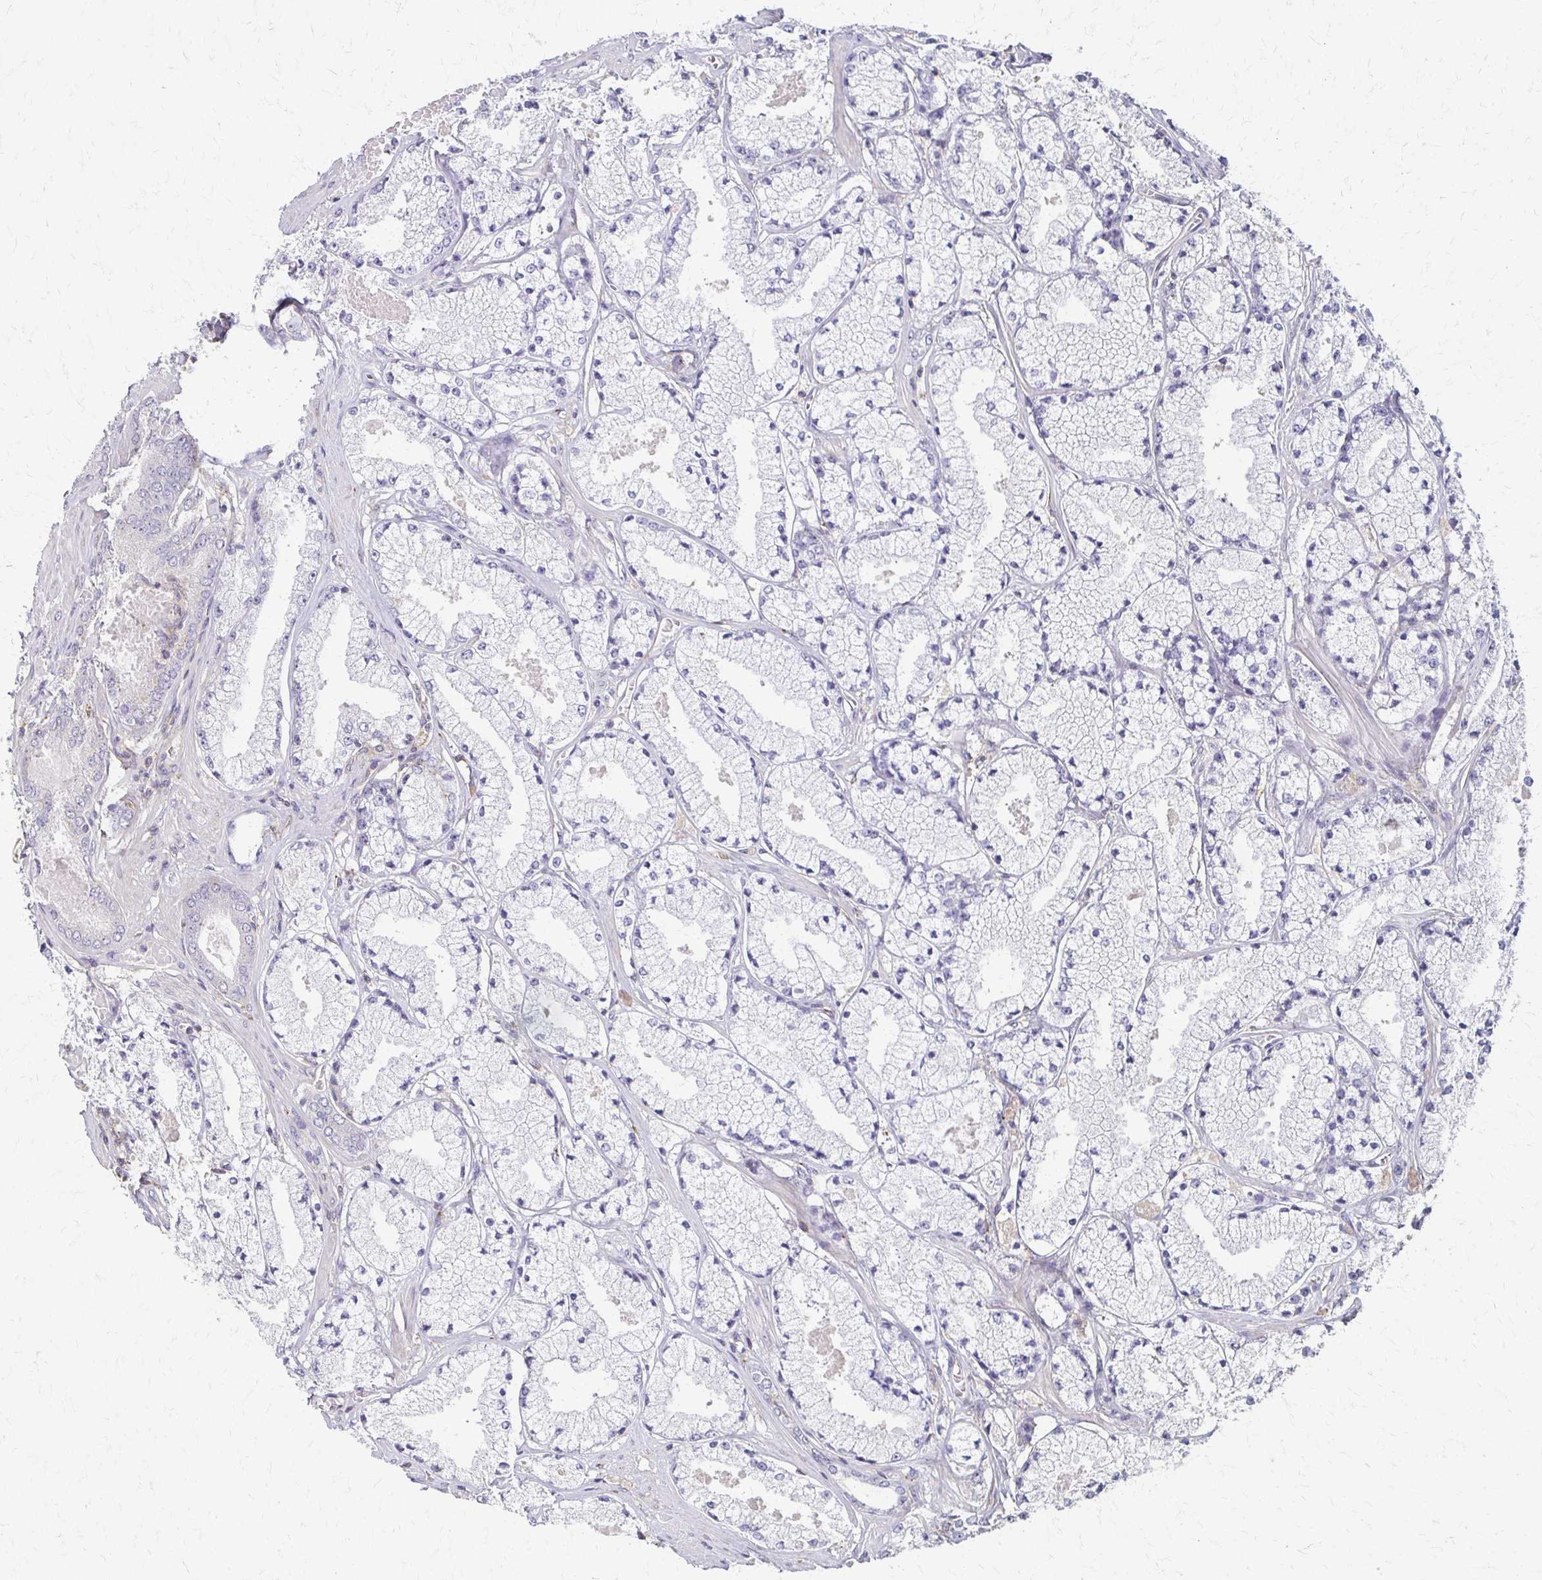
{"staining": {"intensity": "negative", "quantity": "none", "location": "none"}, "tissue": "prostate cancer", "cell_type": "Tumor cells", "image_type": "cancer", "snomed": [{"axis": "morphology", "description": "Adenocarcinoma, High grade"}, {"axis": "topography", "description": "Prostate"}], "caption": "This is an immunohistochemistry (IHC) image of human high-grade adenocarcinoma (prostate). There is no expression in tumor cells.", "gene": "C1QTNF7", "patient": {"sex": "male", "age": 63}}